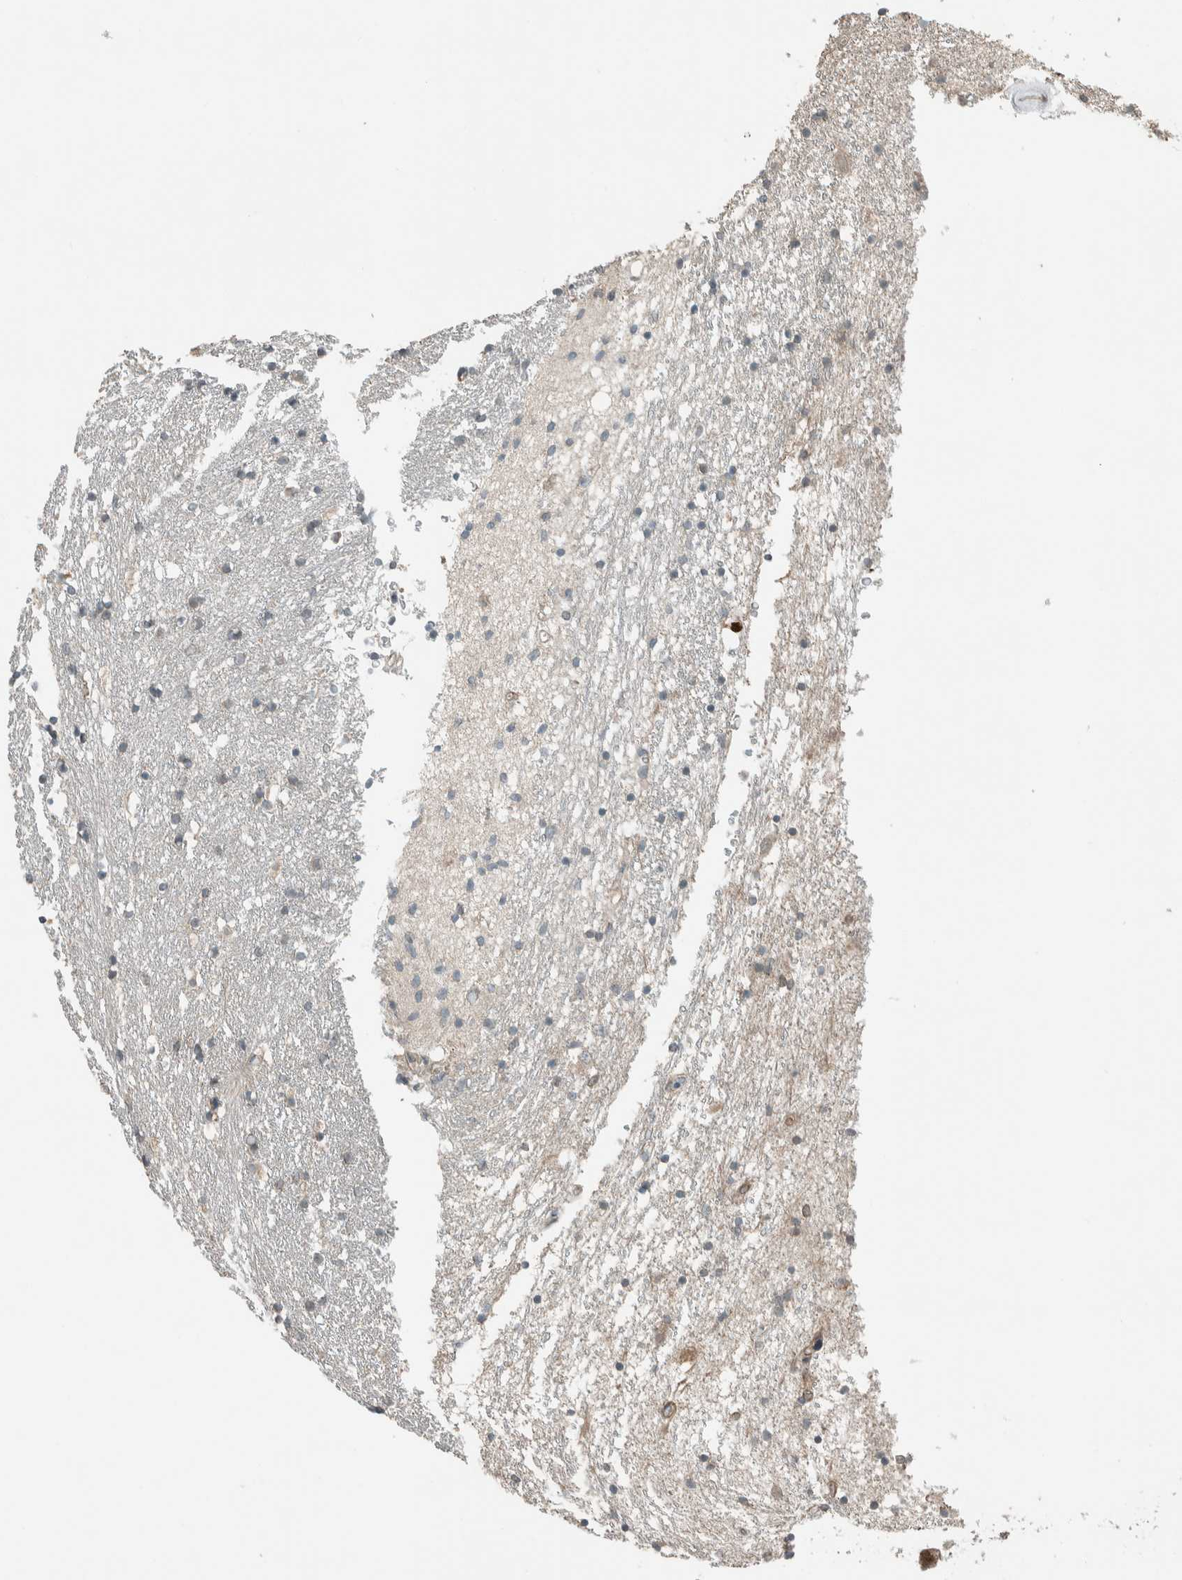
{"staining": {"intensity": "weak", "quantity": "<25%", "location": "cytoplasmic/membranous"}, "tissue": "caudate", "cell_type": "Glial cells", "image_type": "normal", "snomed": [{"axis": "morphology", "description": "Normal tissue, NOS"}, {"axis": "topography", "description": "Lateral ventricle wall"}], "caption": "IHC of unremarkable caudate displays no expression in glial cells.", "gene": "SEL1L", "patient": {"sex": "female", "age": 54}}